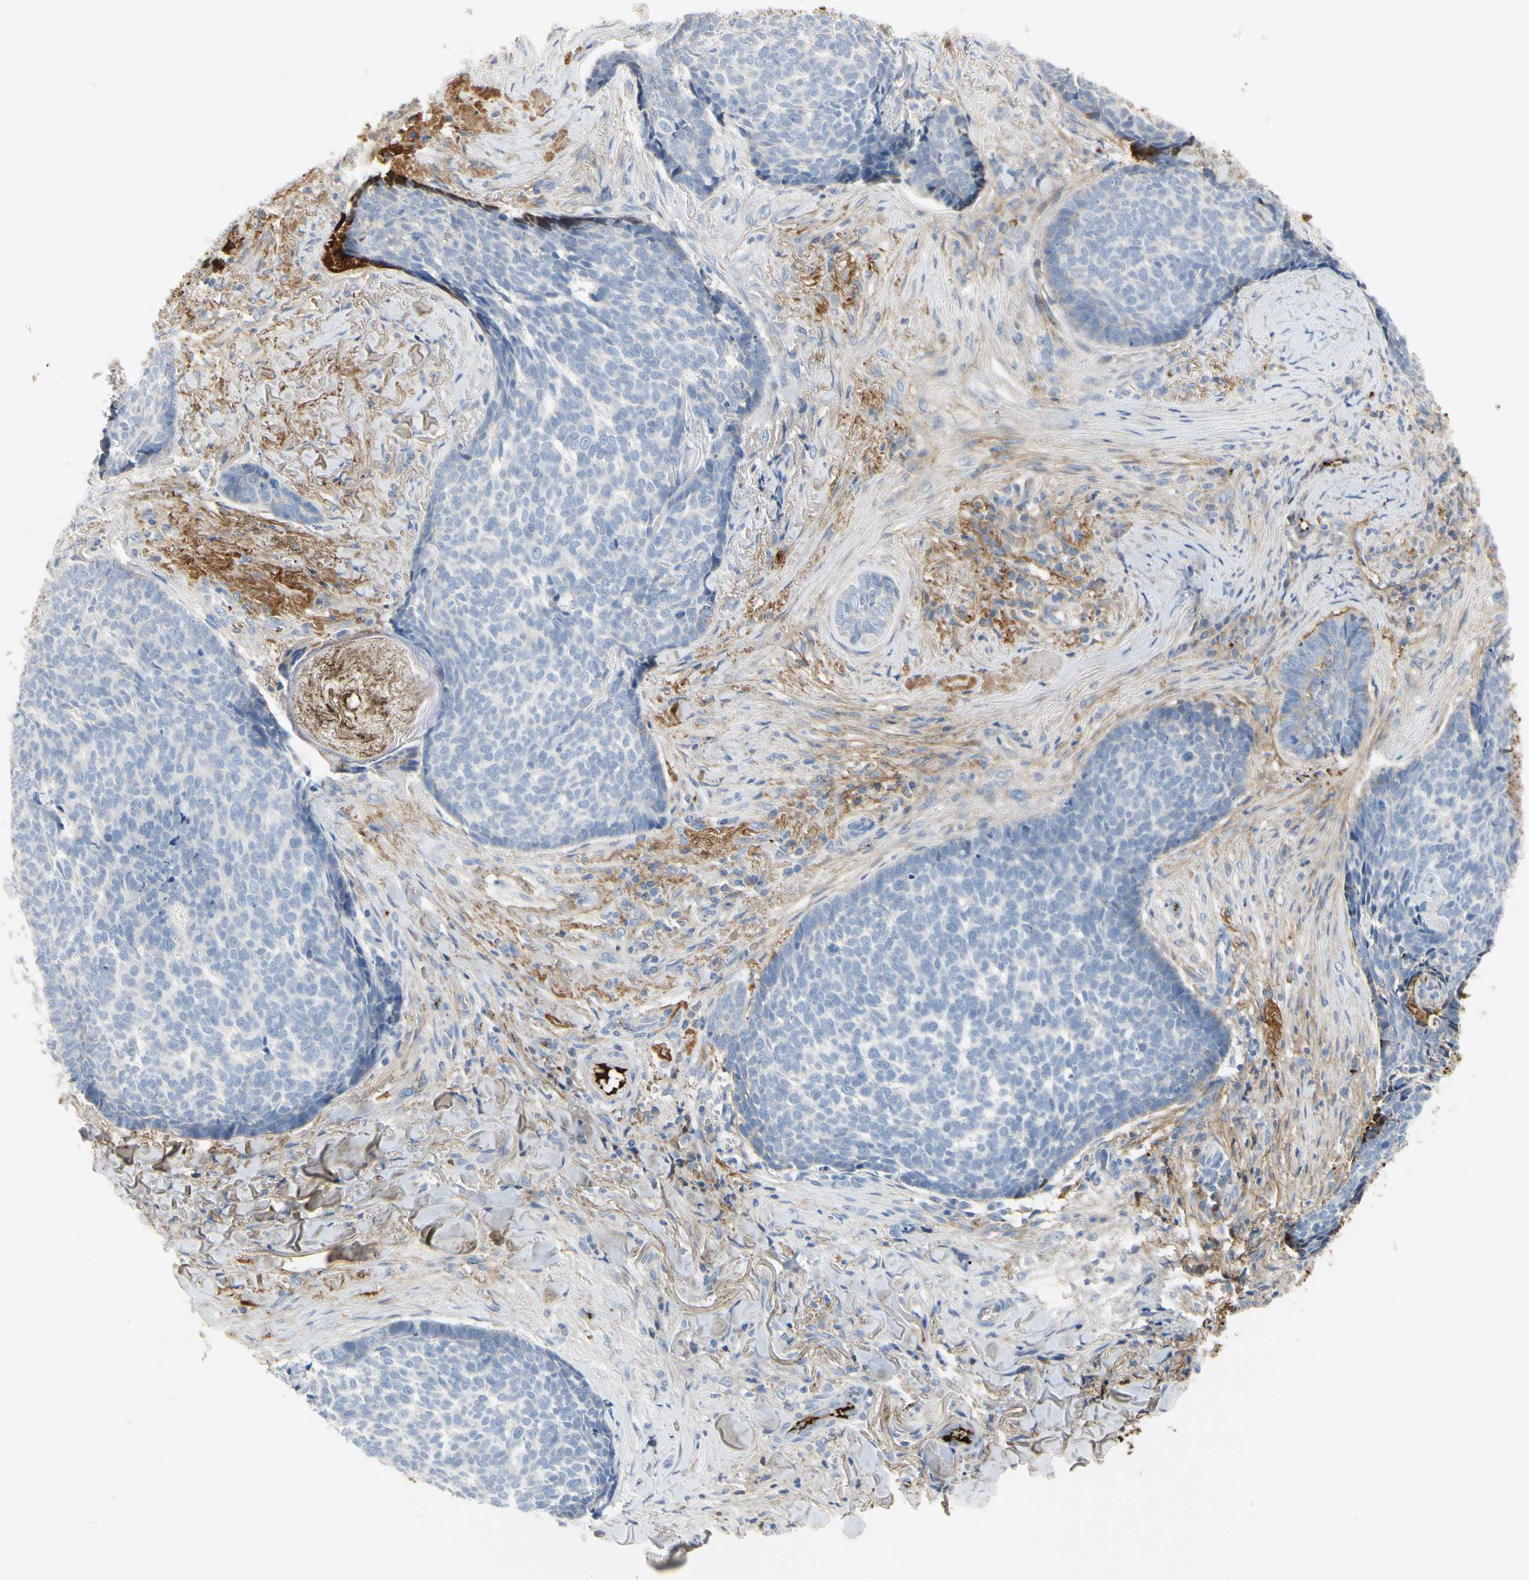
{"staining": {"intensity": "negative", "quantity": "none", "location": "none"}, "tissue": "skin cancer", "cell_type": "Tumor cells", "image_type": "cancer", "snomed": [{"axis": "morphology", "description": "Basal cell carcinoma"}, {"axis": "topography", "description": "Skin"}], "caption": "A high-resolution micrograph shows IHC staining of skin basal cell carcinoma, which demonstrates no significant expression in tumor cells. Brightfield microscopy of IHC stained with DAB (brown) and hematoxylin (blue), captured at high magnification.", "gene": "FGB", "patient": {"sex": "male", "age": 84}}